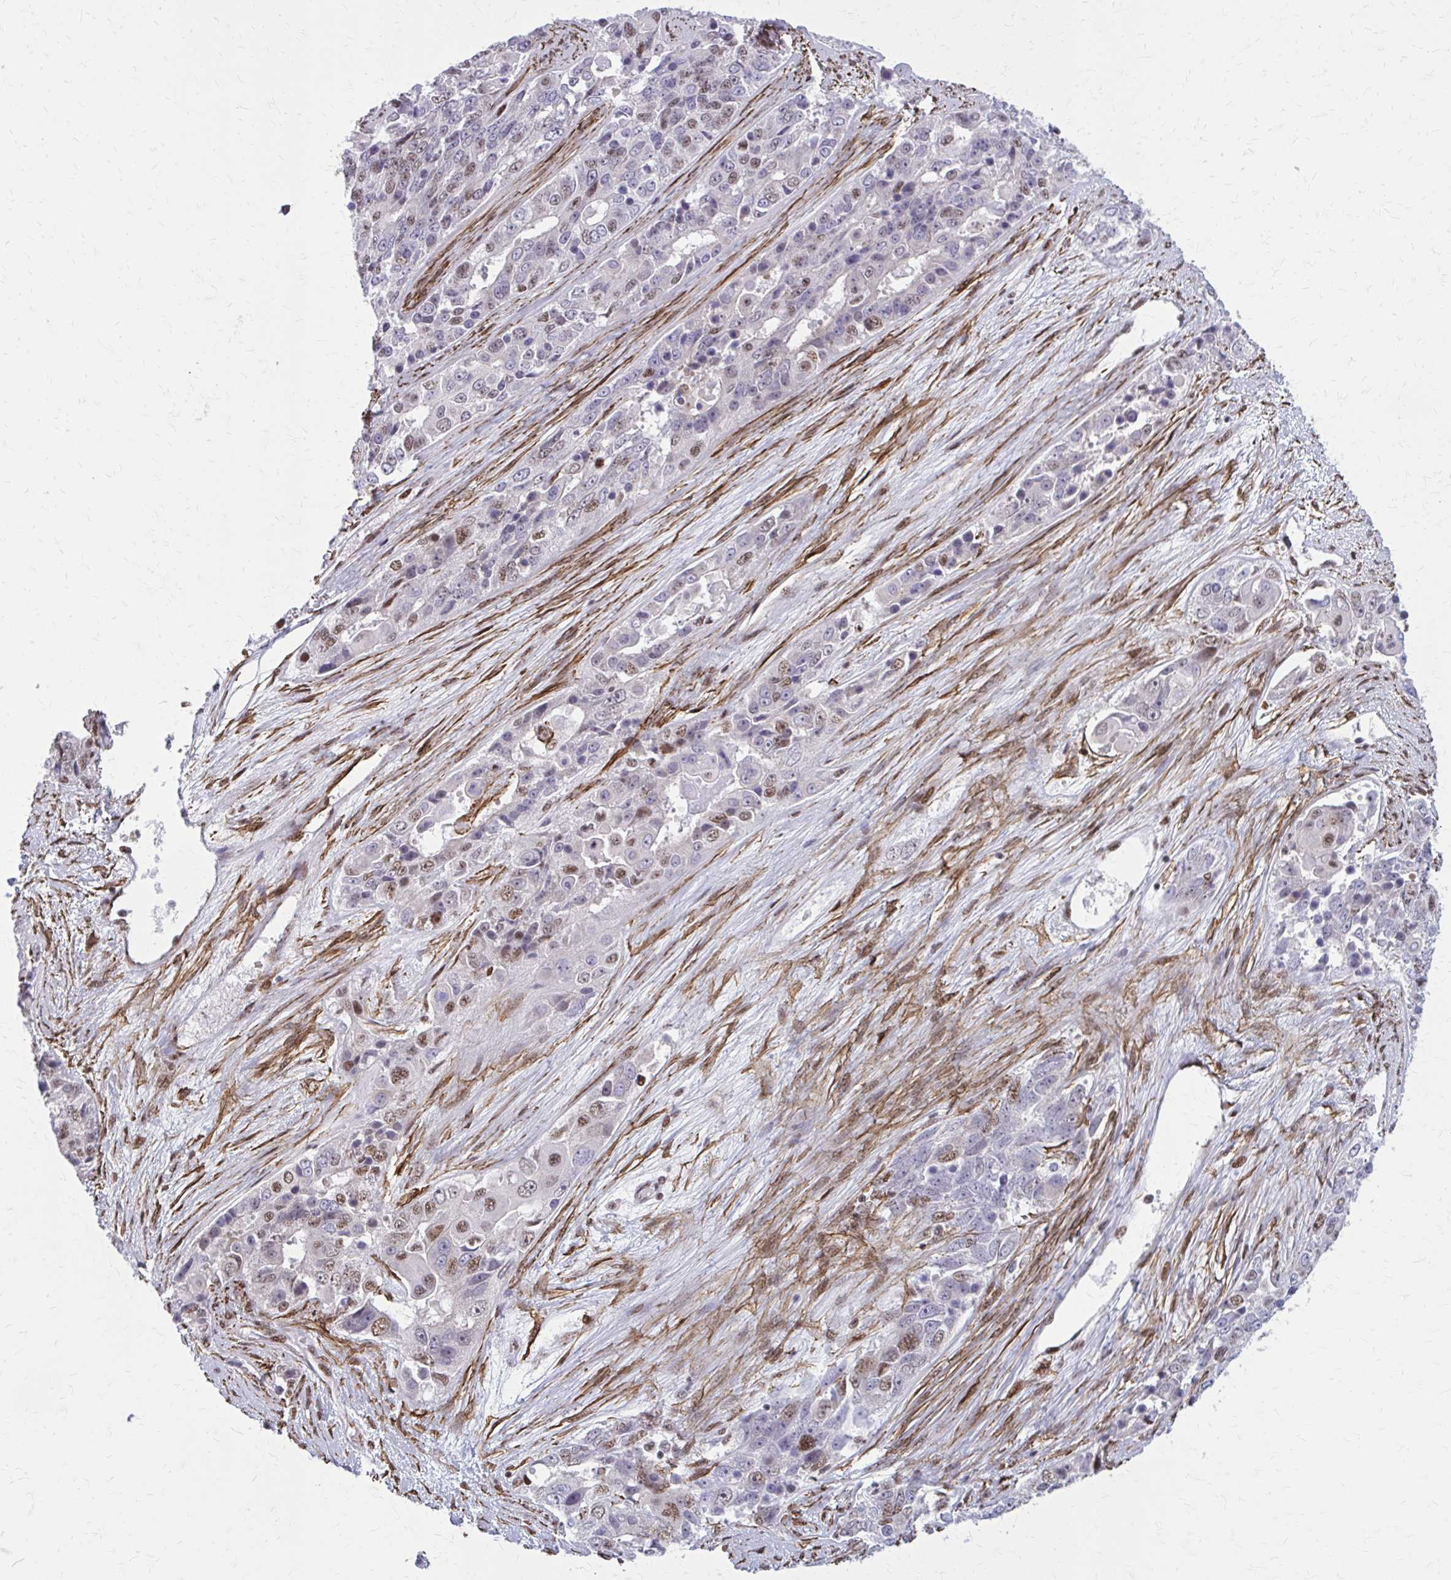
{"staining": {"intensity": "moderate", "quantity": "<25%", "location": "nuclear"}, "tissue": "ovarian cancer", "cell_type": "Tumor cells", "image_type": "cancer", "snomed": [{"axis": "morphology", "description": "Carcinoma, endometroid"}, {"axis": "topography", "description": "Ovary"}], "caption": "High-power microscopy captured an IHC micrograph of endometroid carcinoma (ovarian), revealing moderate nuclear expression in about <25% of tumor cells. Nuclei are stained in blue.", "gene": "NRBF2", "patient": {"sex": "female", "age": 51}}